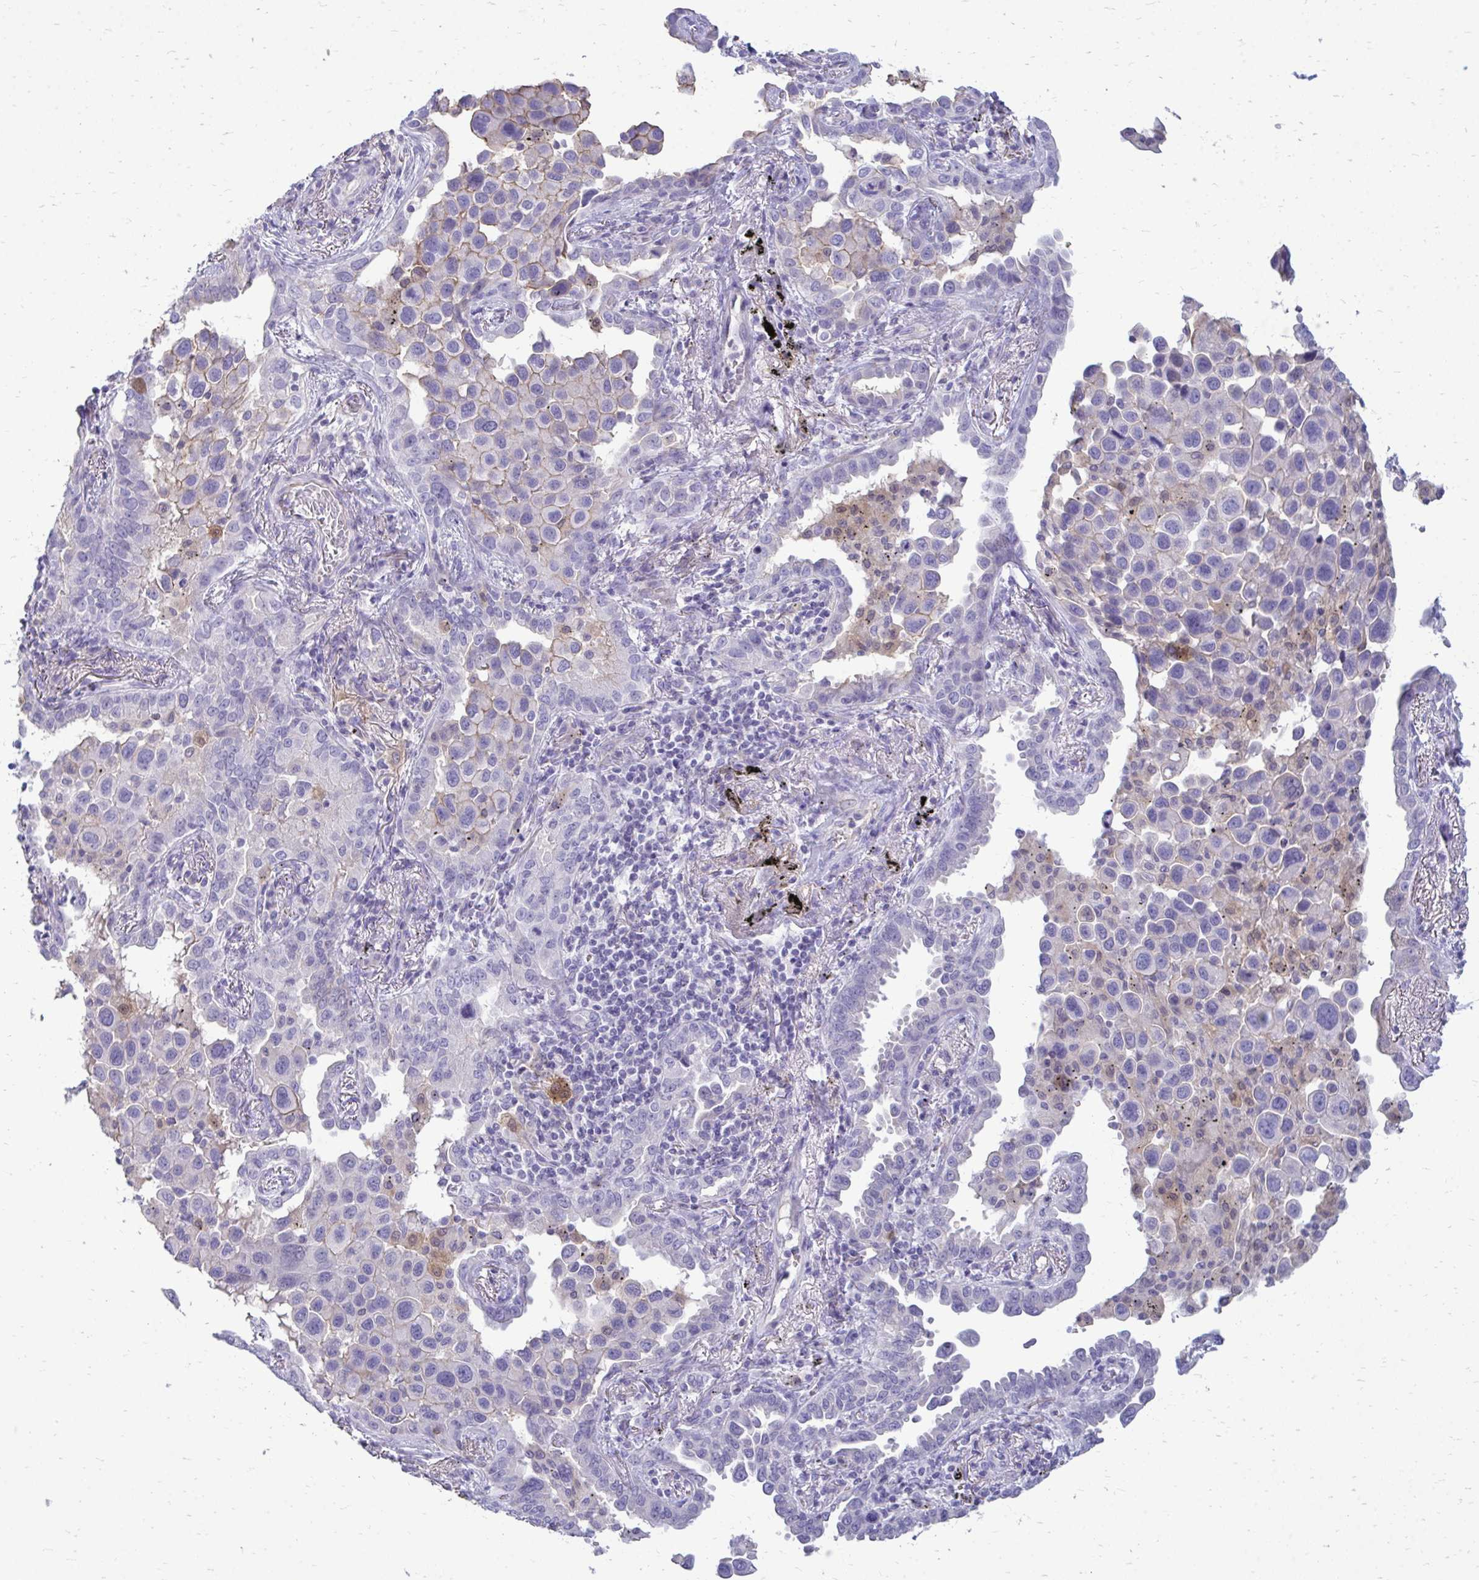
{"staining": {"intensity": "negative", "quantity": "none", "location": "none"}, "tissue": "lung cancer", "cell_type": "Tumor cells", "image_type": "cancer", "snomed": [{"axis": "morphology", "description": "Adenocarcinoma, NOS"}, {"axis": "topography", "description": "Lung"}], "caption": "DAB (3,3'-diaminobenzidine) immunohistochemical staining of human adenocarcinoma (lung) reveals no significant staining in tumor cells. (DAB immunohistochemistry (IHC) visualized using brightfield microscopy, high magnification).", "gene": "FABP3", "patient": {"sex": "male", "age": 67}}